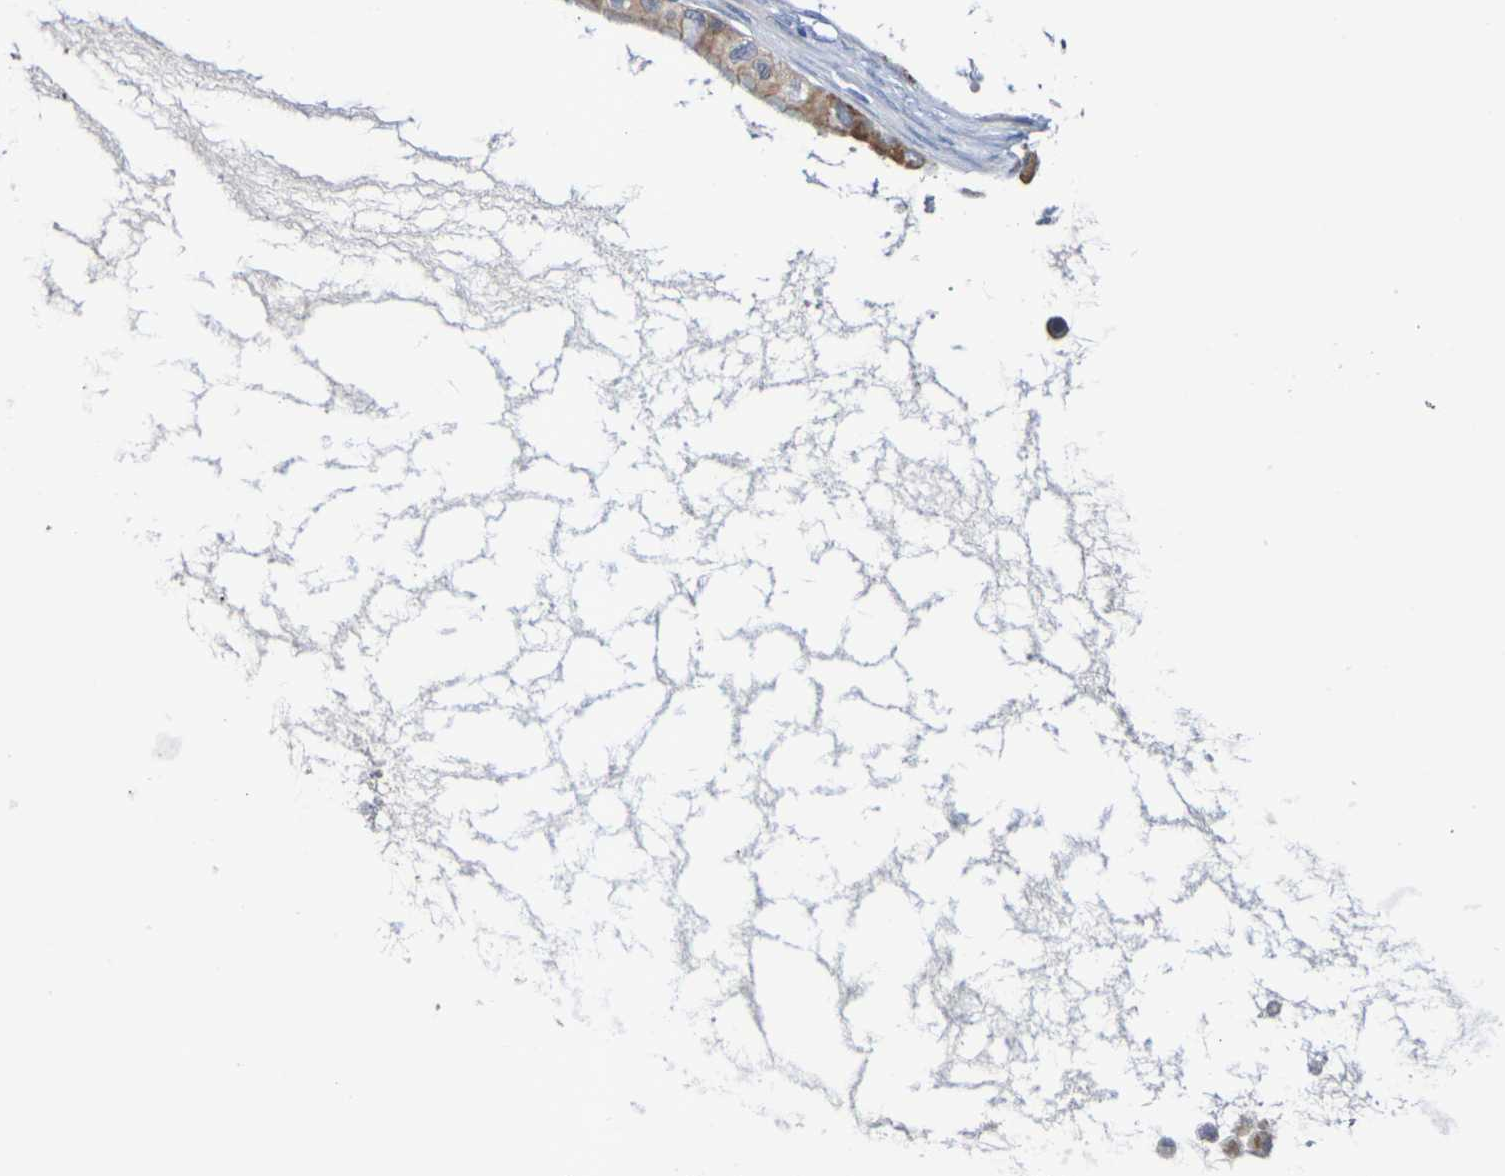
{"staining": {"intensity": "weak", "quantity": ">75%", "location": "cytoplasmic/membranous"}, "tissue": "ovarian cancer", "cell_type": "Tumor cells", "image_type": "cancer", "snomed": [{"axis": "morphology", "description": "Cystadenocarcinoma, mucinous, NOS"}, {"axis": "topography", "description": "Ovary"}], "caption": "Immunohistochemistry histopathology image of human ovarian cancer (mucinous cystadenocarcinoma) stained for a protein (brown), which reveals low levels of weak cytoplasmic/membranous staining in about >75% of tumor cells.", "gene": "SDC4", "patient": {"sex": "female", "age": 80}}